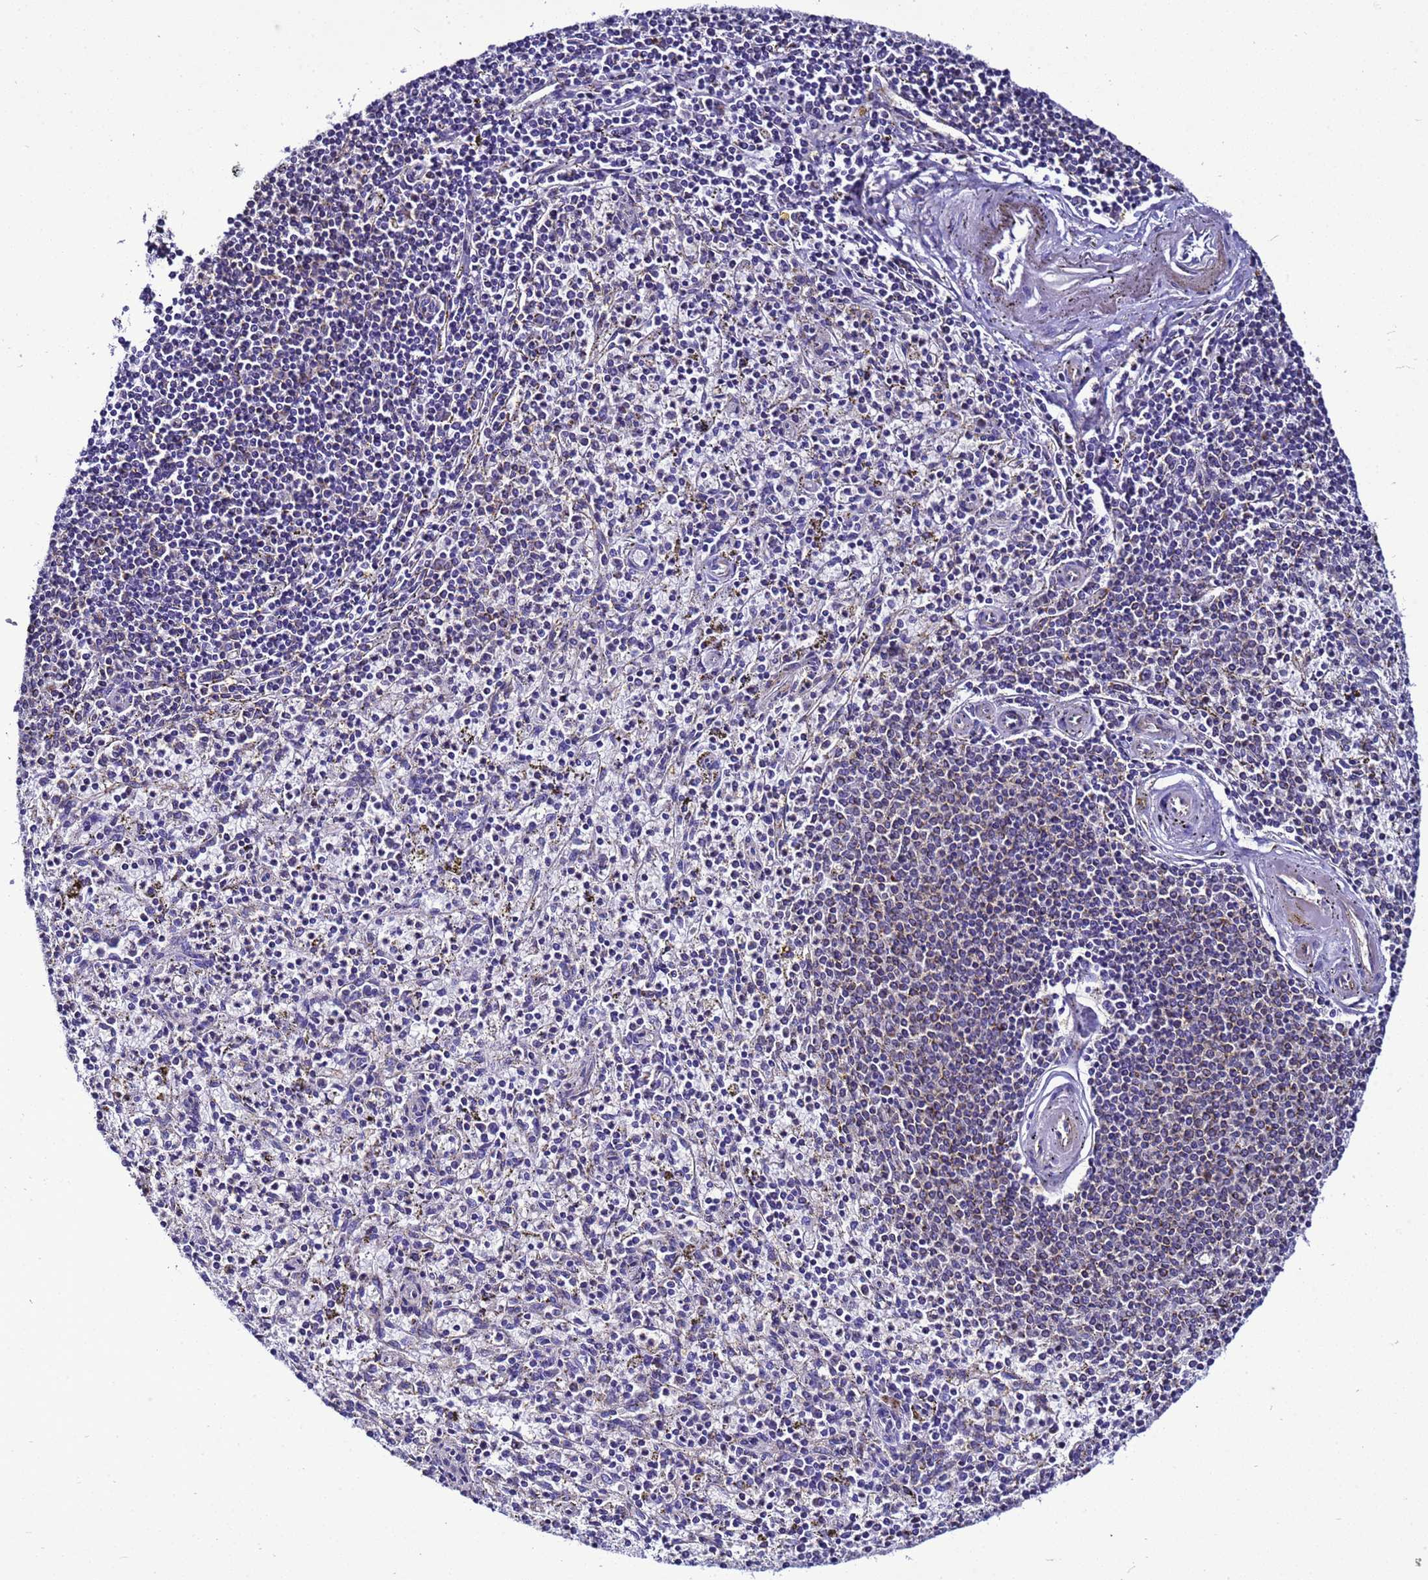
{"staining": {"intensity": "weak", "quantity": "<25%", "location": "cytoplasmic/membranous"}, "tissue": "spleen", "cell_type": "Cells in red pulp", "image_type": "normal", "snomed": [{"axis": "morphology", "description": "Normal tissue, NOS"}, {"axis": "topography", "description": "Spleen"}], "caption": "Protein analysis of unremarkable spleen reveals no significant expression in cells in red pulp.", "gene": "HIGD2A", "patient": {"sex": "male", "age": 72}}